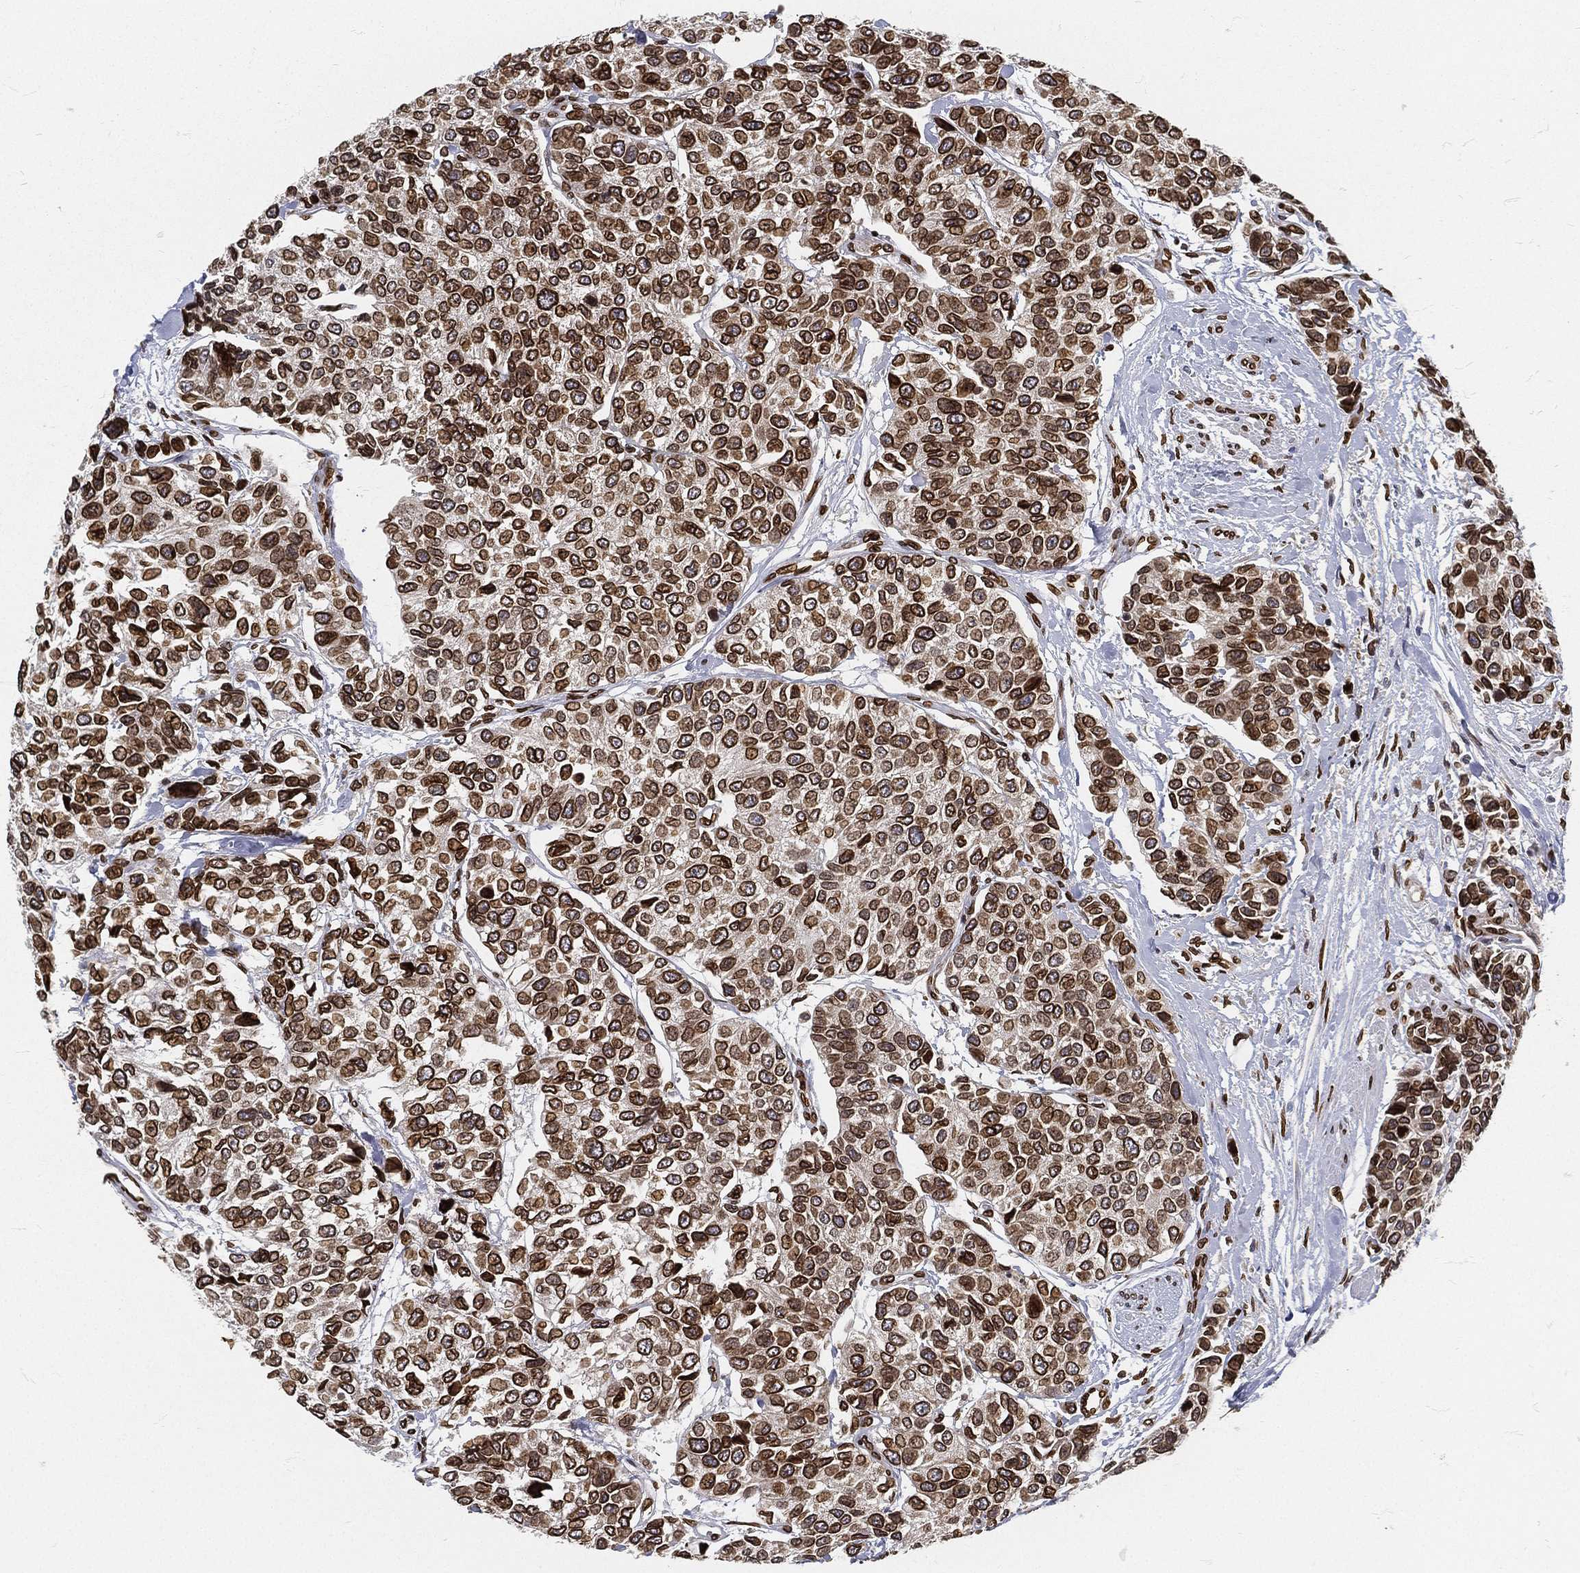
{"staining": {"intensity": "strong", "quantity": ">75%", "location": "cytoplasmic/membranous,nuclear"}, "tissue": "urothelial cancer", "cell_type": "Tumor cells", "image_type": "cancer", "snomed": [{"axis": "morphology", "description": "Urothelial carcinoma, High grade"}, {"axis": "topography", "description": "Urinary bladder"}], "caption": "IHC photomicrograph of human urothelial cancer stained for a protein (brown), which reveals high levels of strong cytoplasmic/membranous and nuclear staining in approximately >75% of tumor cells.", "gene": "PALB2", "patient": {"sex": "male", "age": 77}}